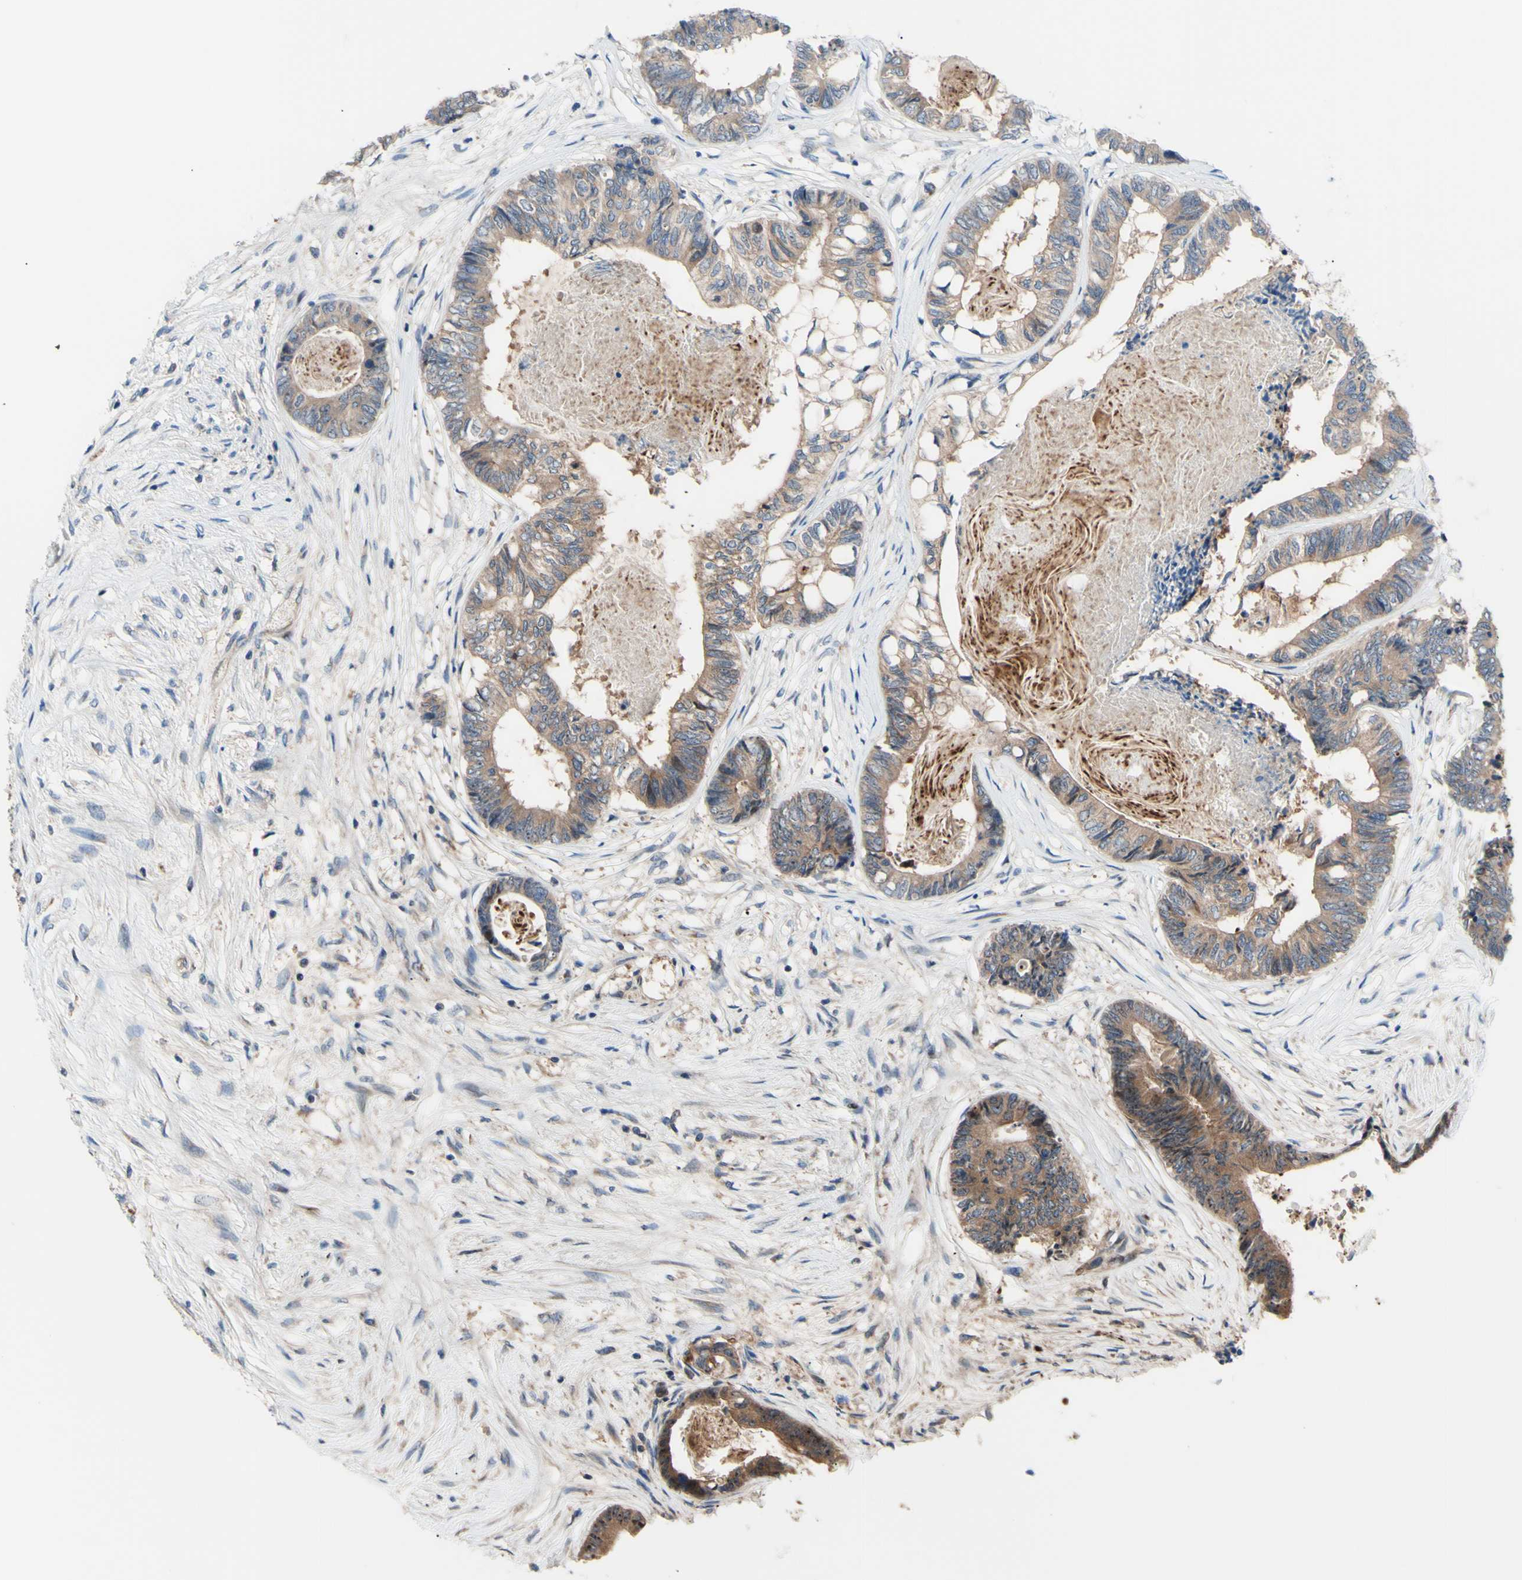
{"staining": {"intensity": "moderate", "quantity": "<25%", "location": "cytoplasmic/membranous"}, "tissue": "colorectal cancer", "cell_type": "Tumor cells", "image_type": "cancer", "snomed": [{"axis": "morphology", "description": "Adenocarcinoma, NOS"}, {"axis": "topography", "description": "Rectum"}], "caption": "This image exhibits immunohistochemistry staining of human colorectal cancer, with low moderate cytoplasmic/membranous staining in approximately <25% of tumor cells.", "gene": "USP9X", "patient": {"sex": "male", "age": 63}}